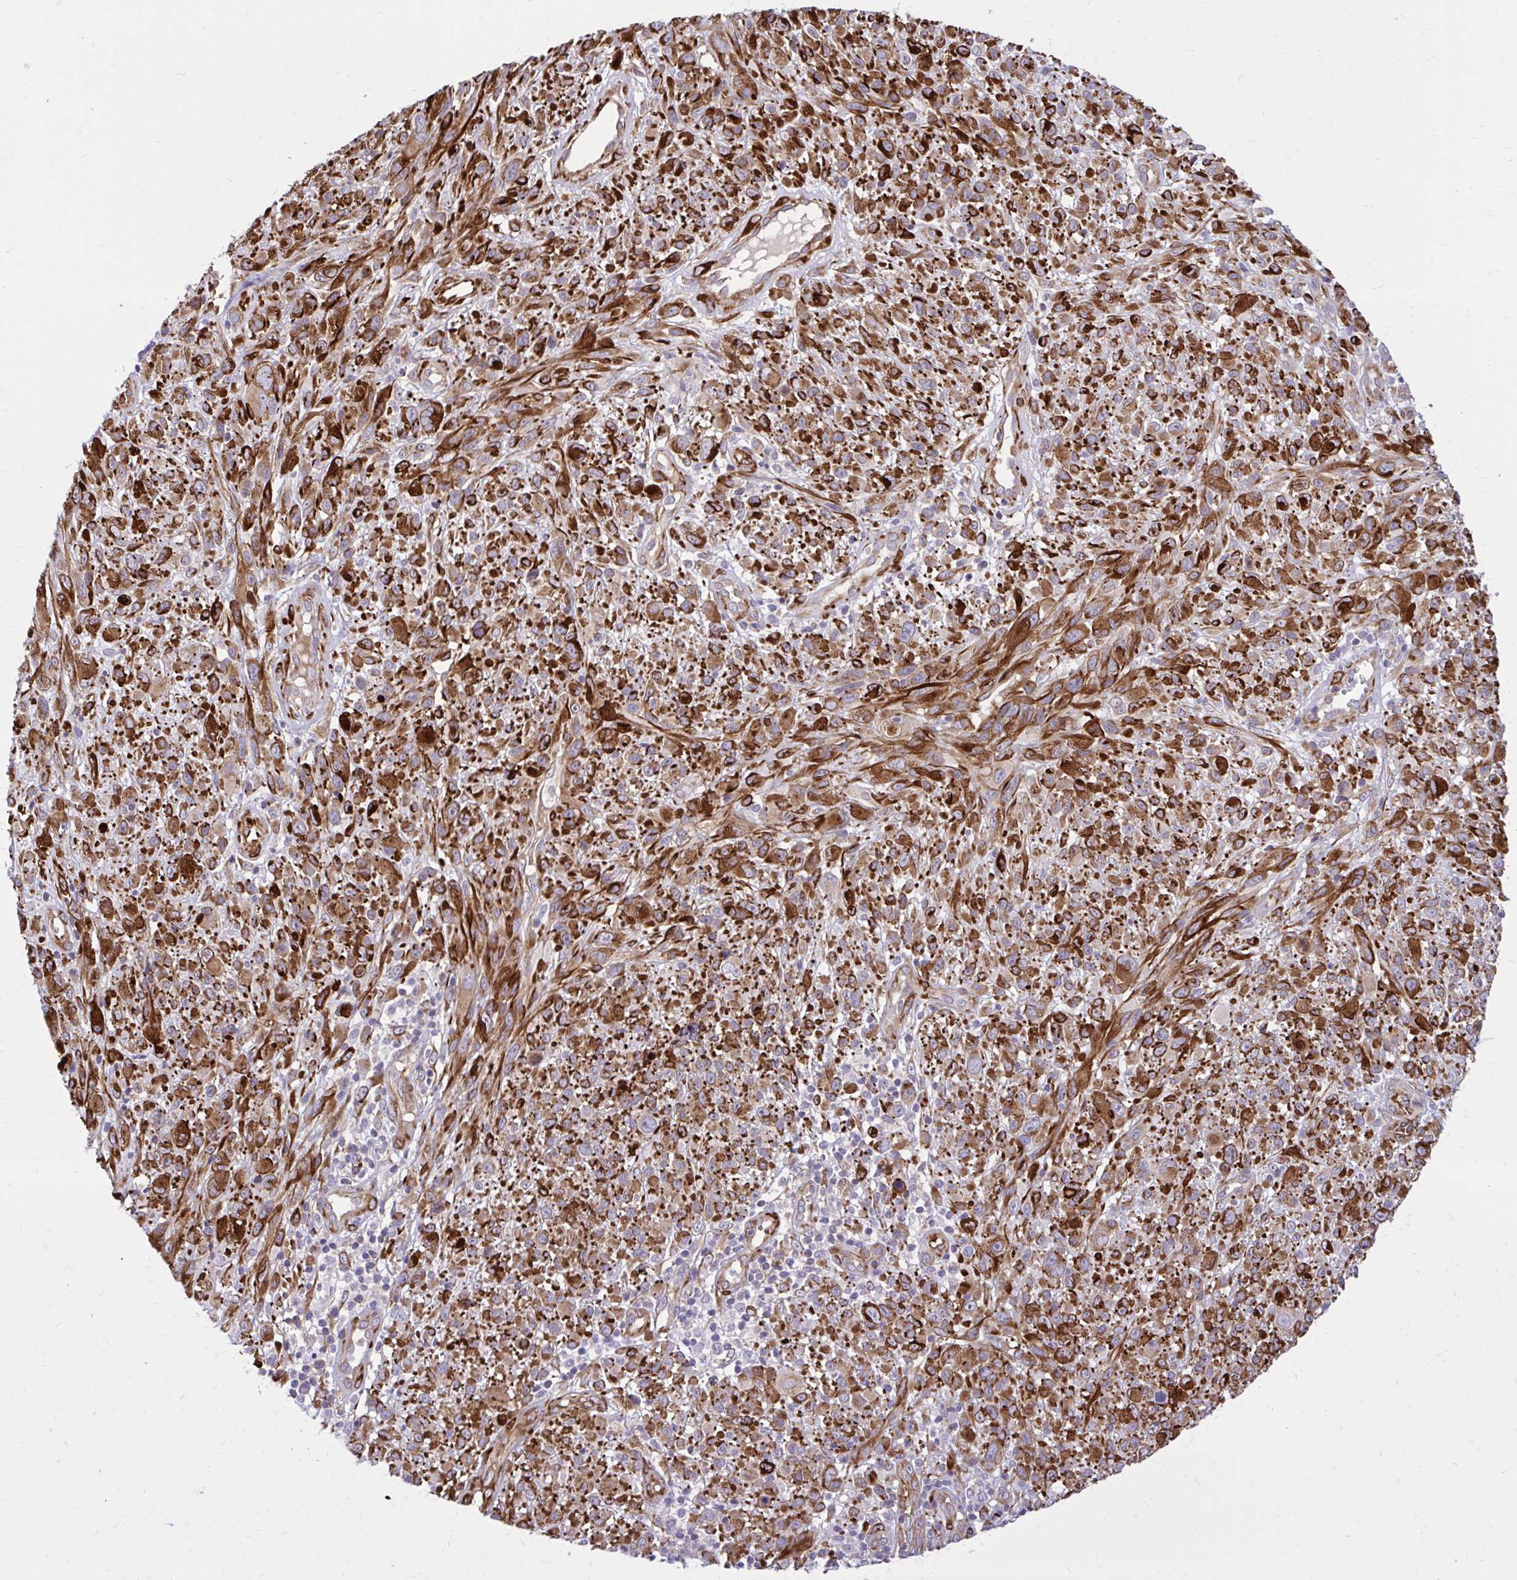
{"staining": {"intensity": "strong", "quantity": ">75%", "location": "cytoplasmic/membranous"}, "tissue": "melanoma", "cell_type": "Tumor cells", "image_type": "cancer", "snomed": [{"axis": "morphology", "description": "Malignant melanoma, NOS"}, {"axis": "topography", "description": "Skin"}], "caption": "High-magnification brightfield microscopy of malignant melanoma stained with DAB (brown) and counterstained with hematoxylin (blue). tumor cells exhibit strong cytoplasmic/membranous expression is seen in approximately>75% of cells. The staining was performed using DAB (3,3'-diaminobenzidine), with brown indicating positive protein expression. Nuclei are stained blue with hematoxylin.", "gene": "BEND5", "patient": {"sex": "male", "age": 68}}